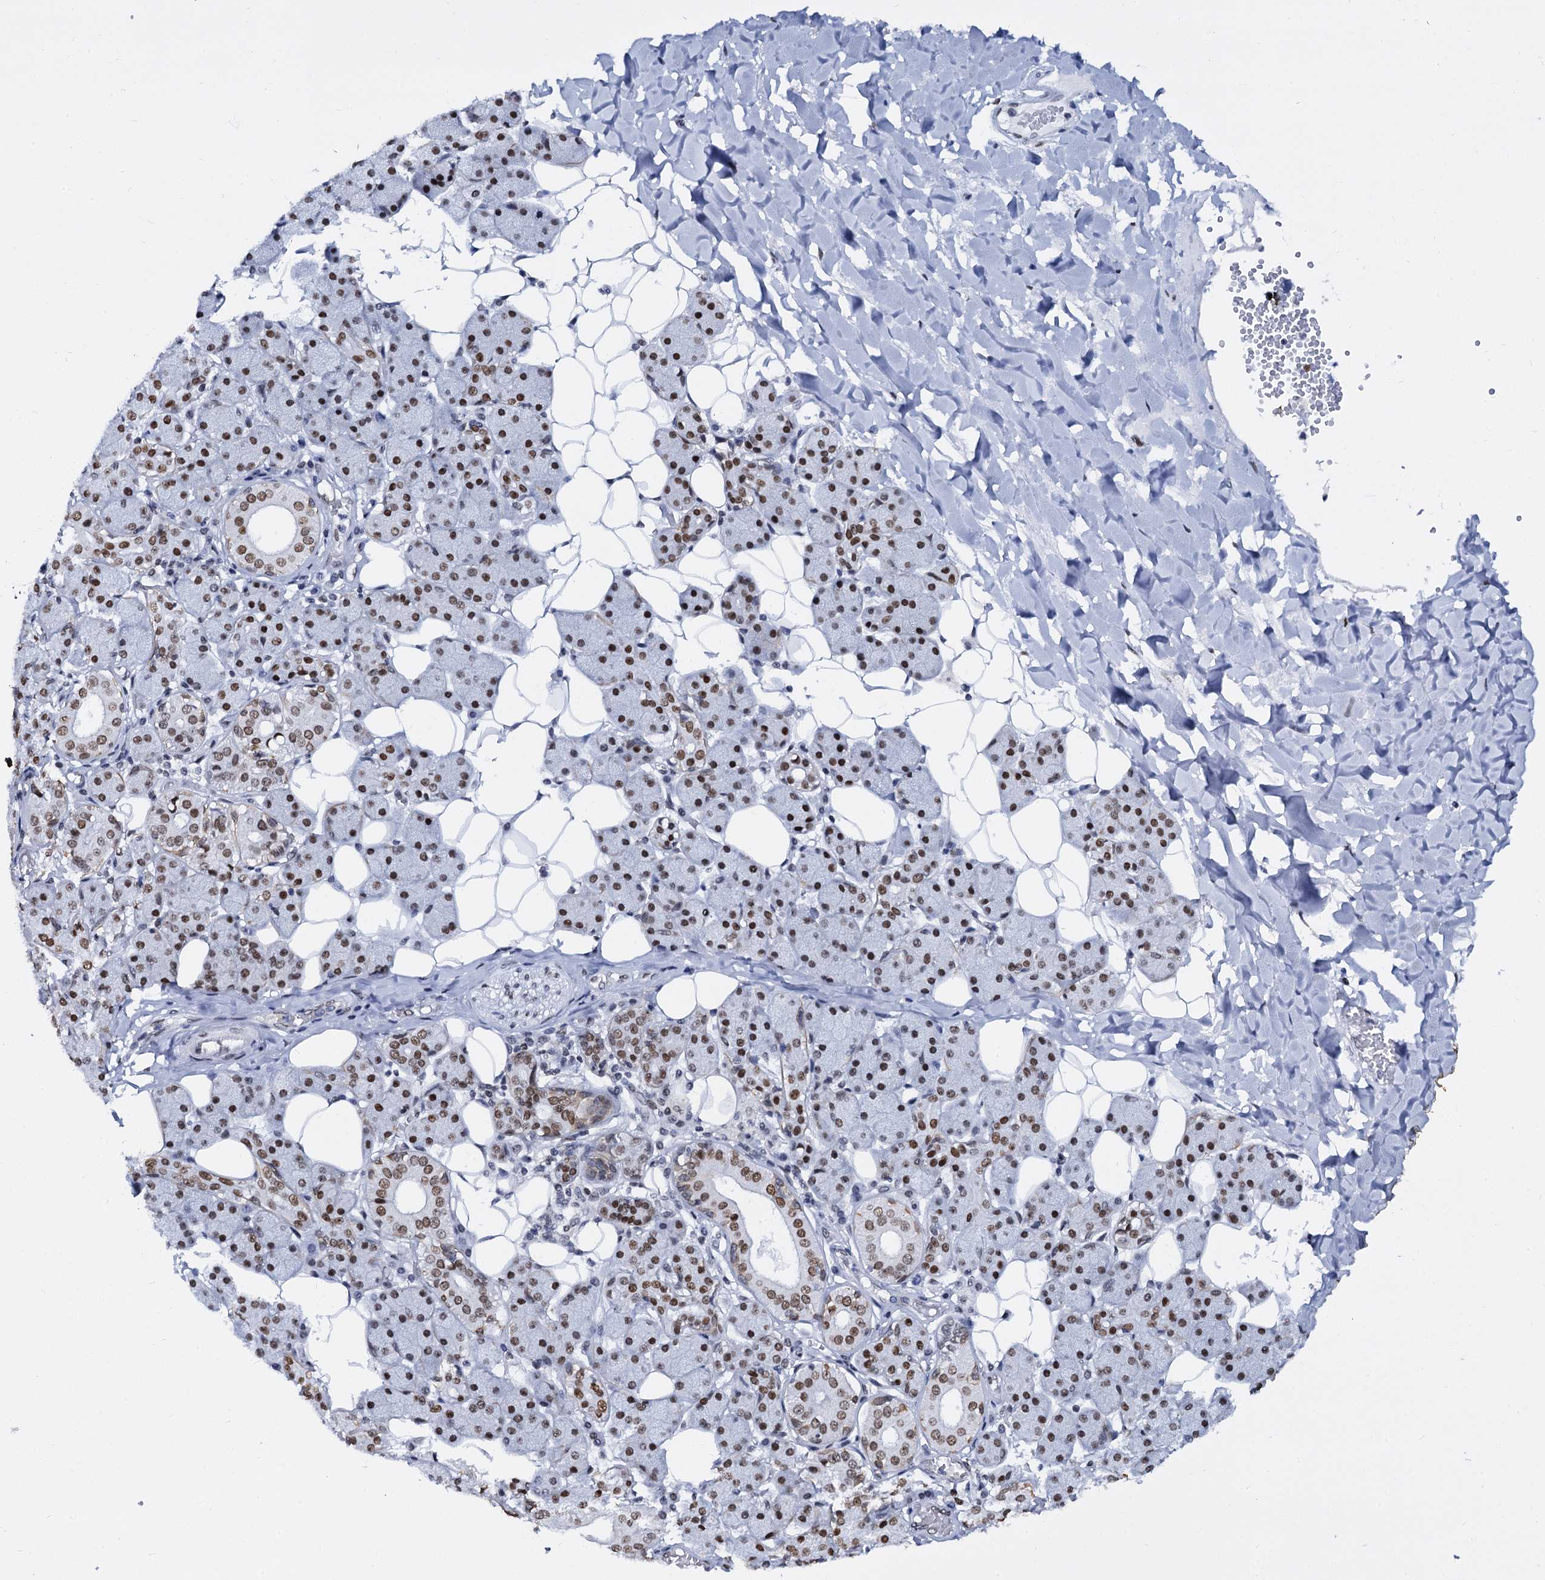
{"staining": {"intensity": "strong", "quantity": ">75%", "location": "nuclear"}, "tissue": "salivary gland", "cell_type": "Glandular cells", "image_type": "normal", "snomed": [{"axis": "morphology", "description": "Normal tissue, NOS"}, {"axis": "topography", "description": "Salivary gland"}], "caption": "This photomicrograph displays unremarkable salivary gland stained with immunohistochemistry (IHC) to label a protein in brown. The nuclear of glandular cells show strong positivity for the protein. Nuclei are counter-stained blue.", "gene": "CMAS", "patient": {"sex": "female", "age": 33}}